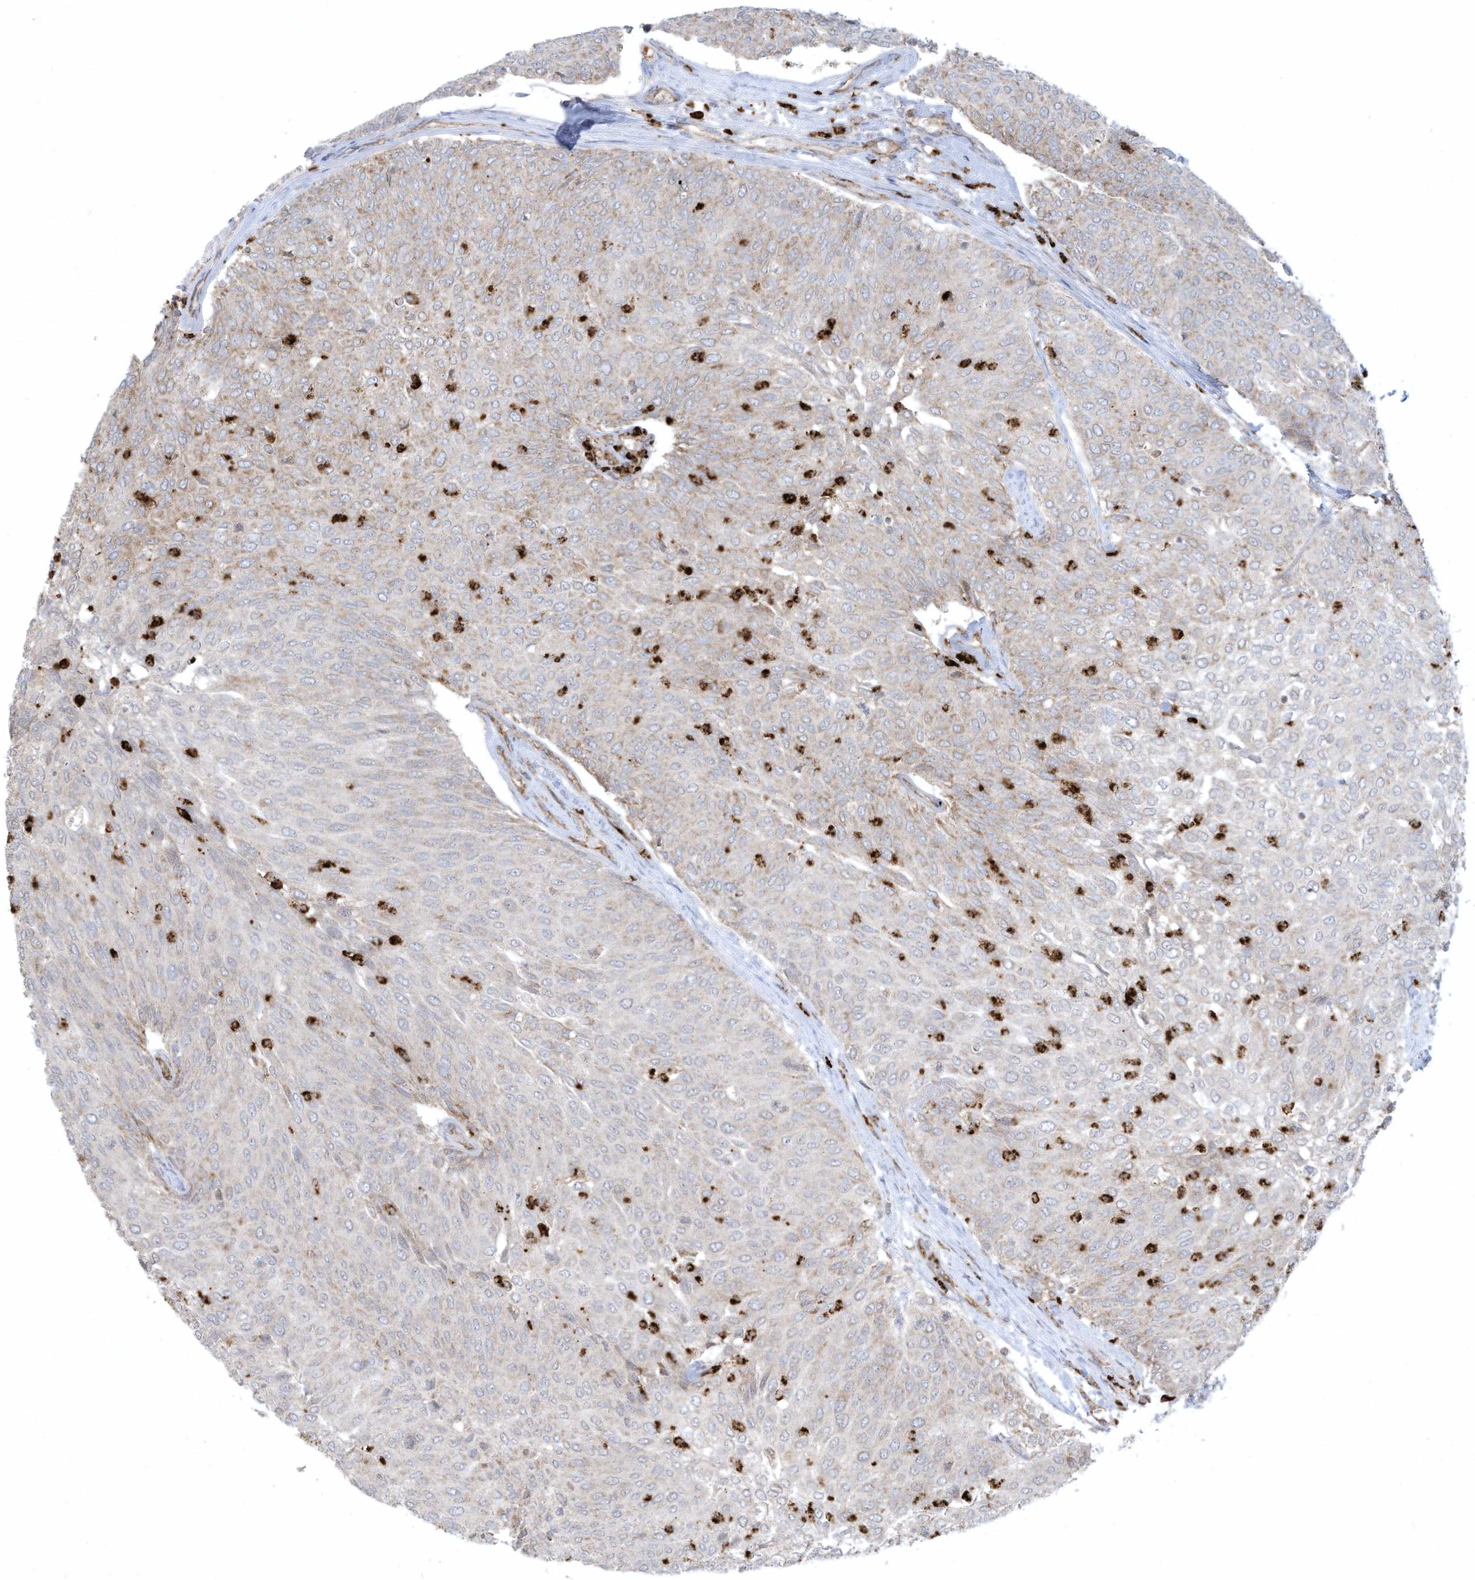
{"staining": {"intensity": "moderate", "quantity": "25%-75%", "location": "cytoplasmic/membranous"}, "tissue": "urothelial cancer", "cell_type": "Tumor cells", "image_type": "cancer", "snomed": [{"axis": "morphology", "description": "Urothelial carcinoma, Low grade"}, {"axis": "topography", "description": "Urinary bladder"}], "caption": "Brown immunohistochemical staining in human urothelial carcinoma (low-grade) shows moderate cytoplasmic/membranous expression in about 25%-75% of tumor cells. The protein is shown in brown color, while the nuclei are stained blue.", "gene": "CHRNA4", "patient": {"sex": "female", "age": 79}}